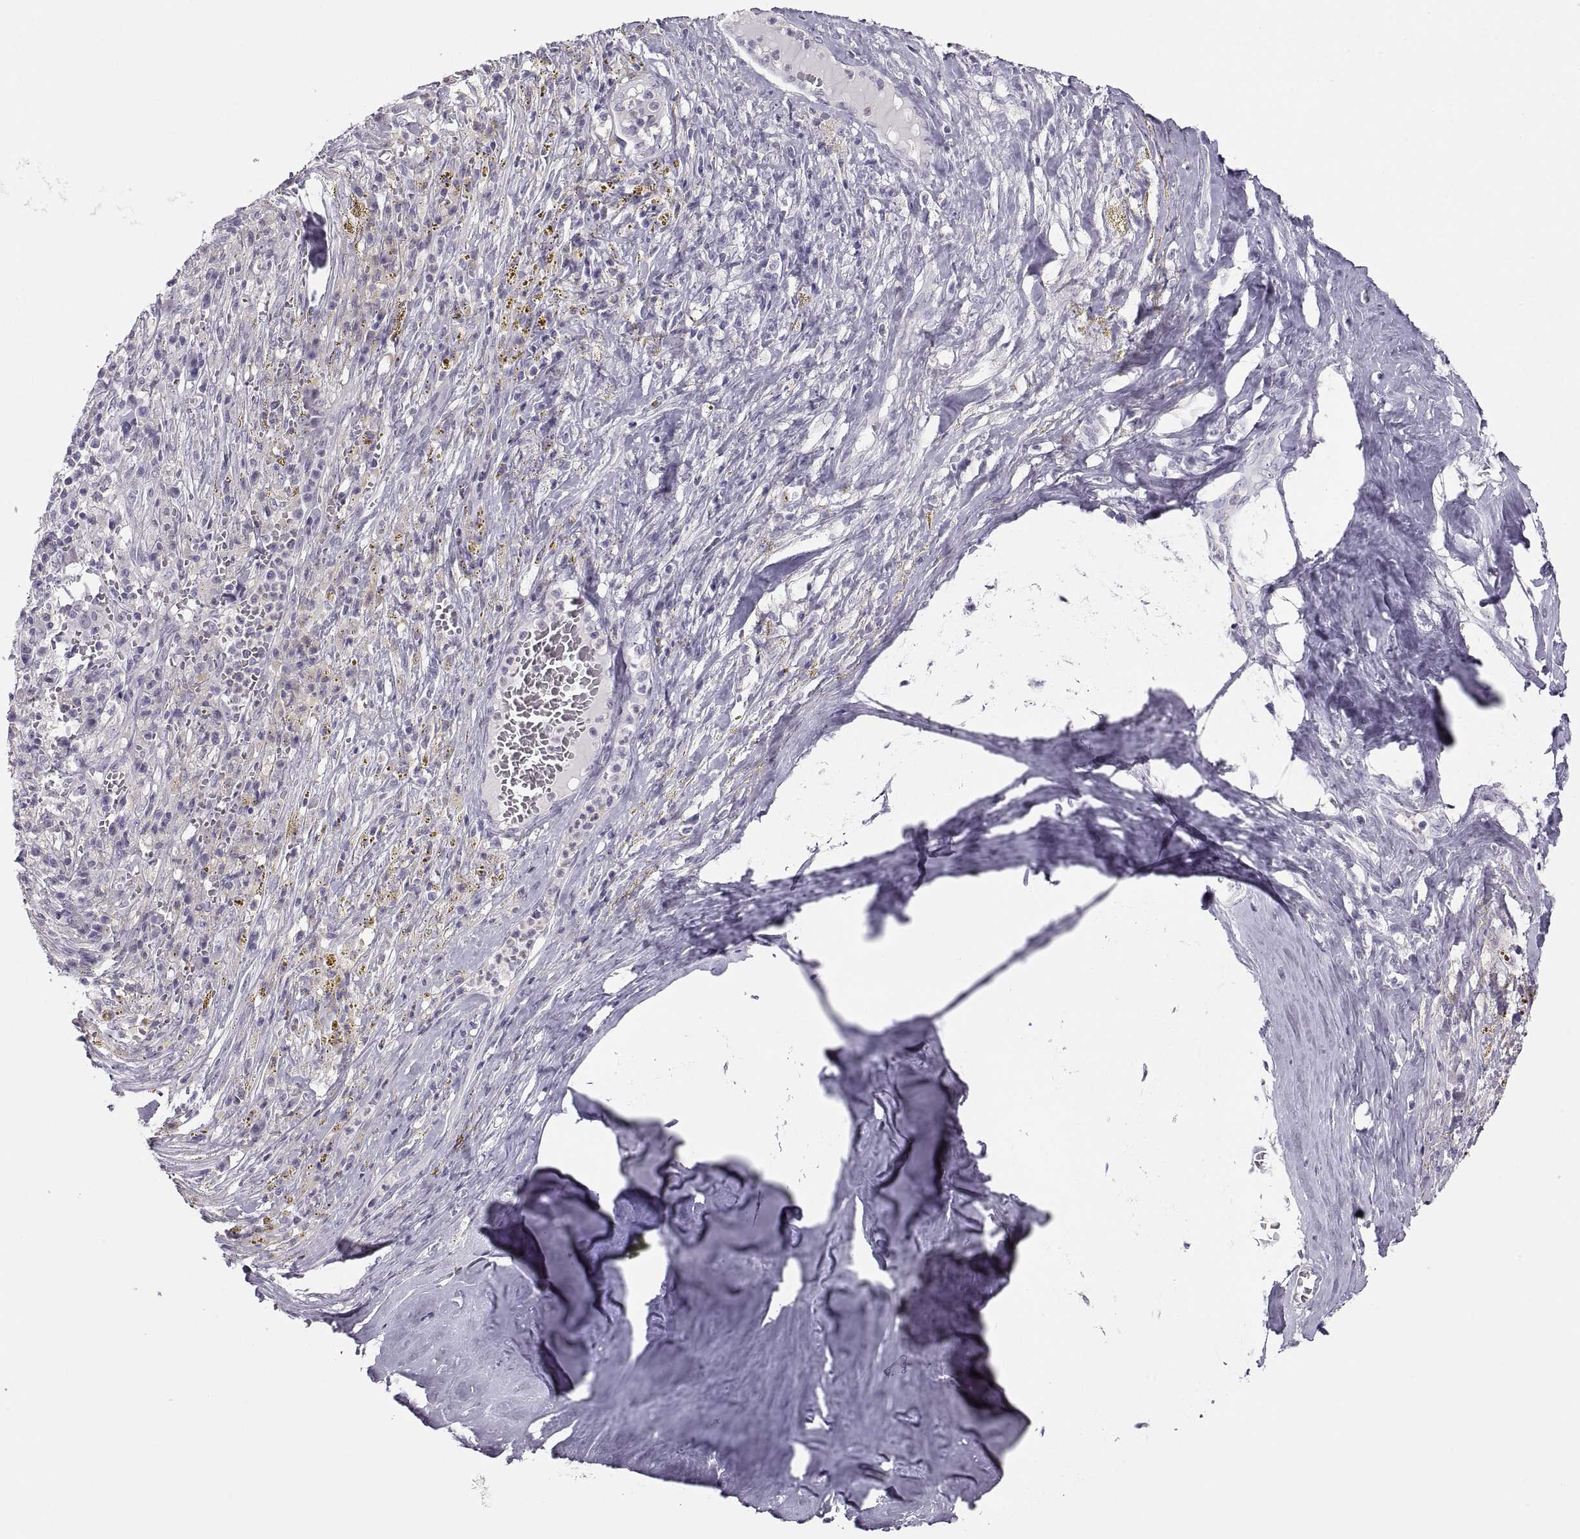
{"staining": {"intensity": "negative", "quantity": "none", "location": "none"}, "tissue": "melanoma", "cell_type": "Tumor cells", "image_type": "cancer", "snomed": [{"axis": "morphology", "description": "Malignant melanoma, NOS"}, {"axis": "topography", "description": "Skin"}], "caption": "Immunohistochemistry micrograph of neoplastic tissue: melanoma stained with DAB (3,3'-diaminobenzidine) shows no significant protein expression in tumor cells.", "gene": "C3orf22", "patient": {"sex": "female", "age": 91}}